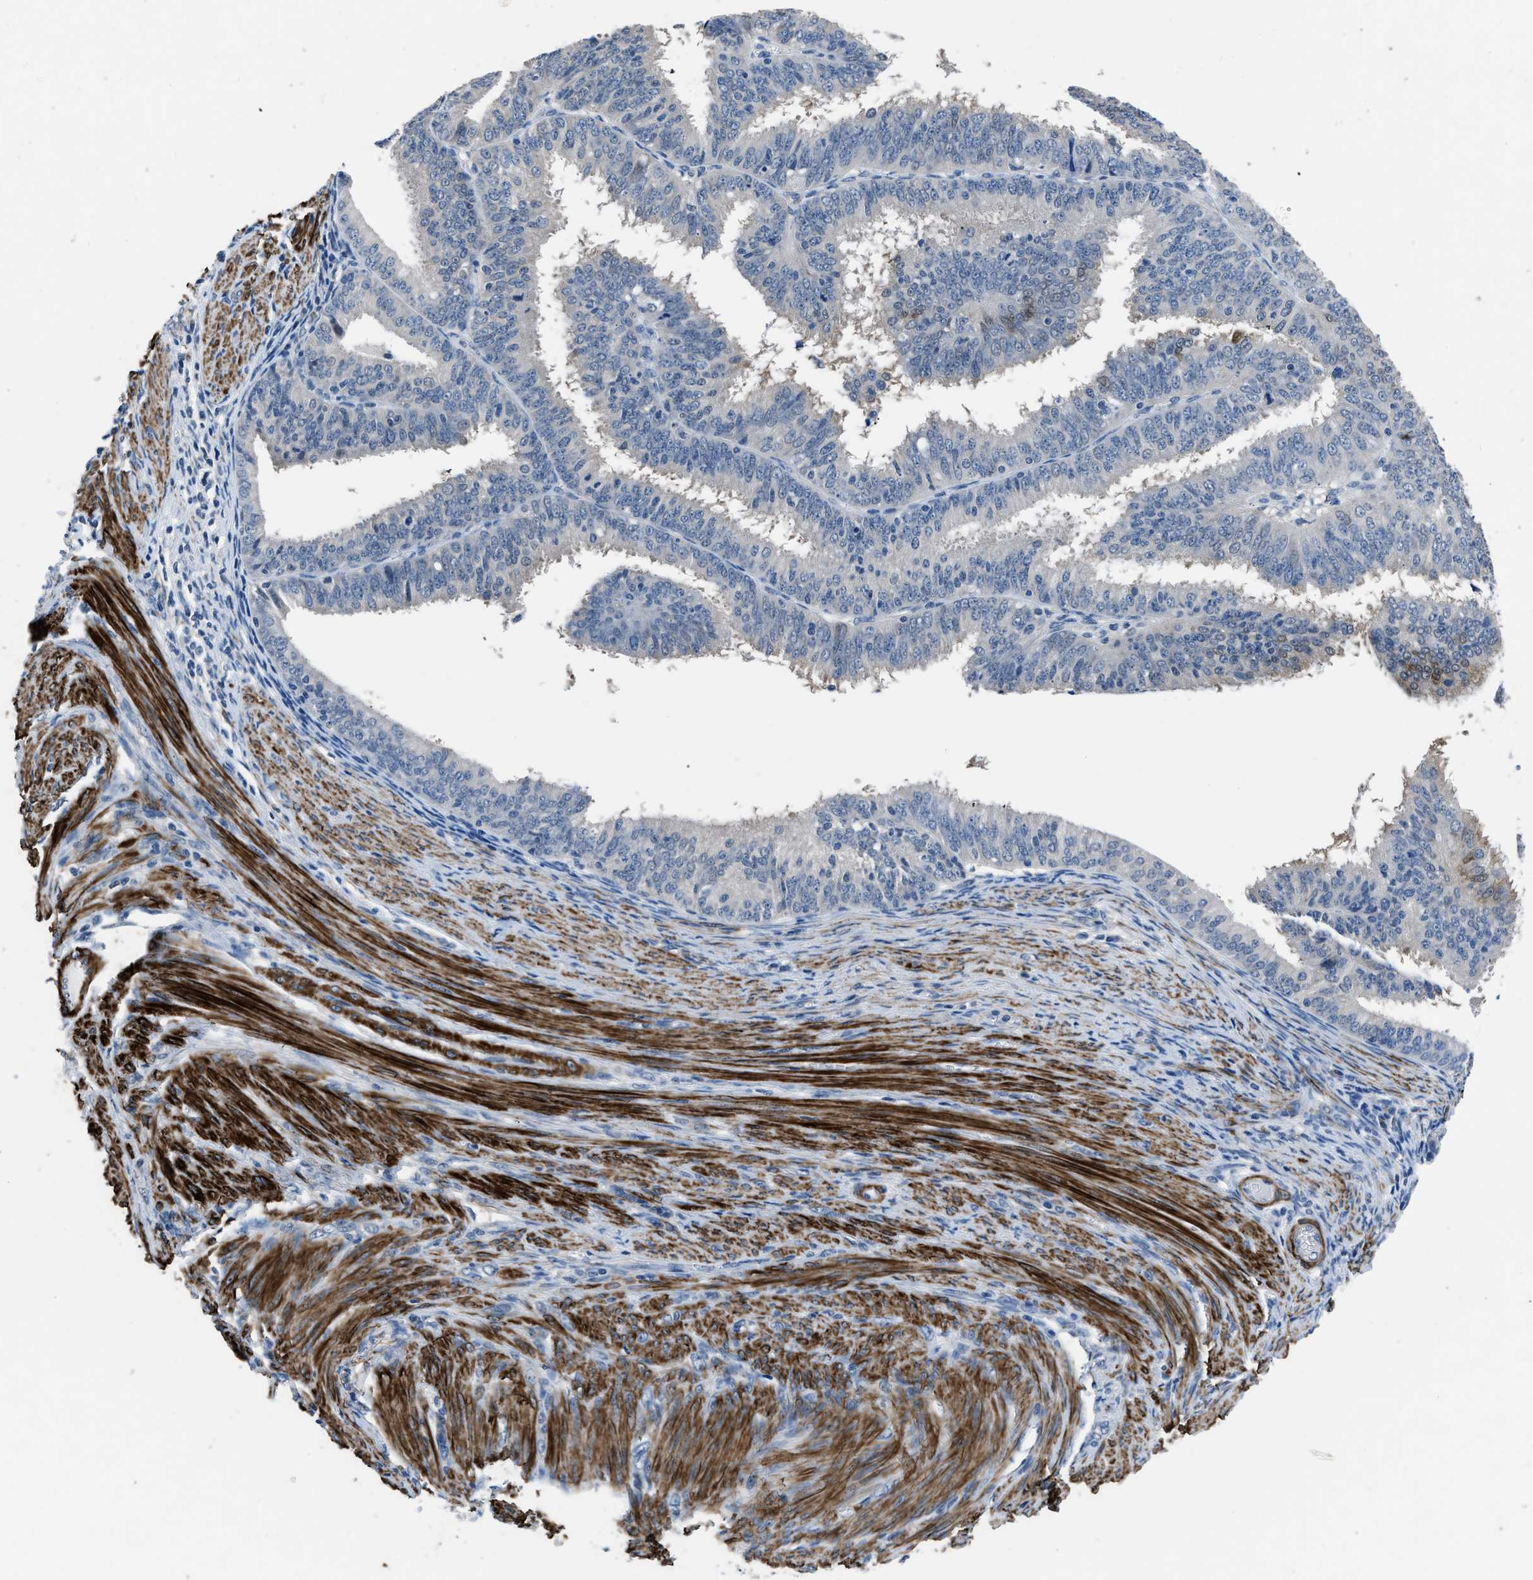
{"staining": {"intensity": "negative", "quantity": "none", "location": "none"}, "tissue": "endometrial cancer", "cell_type": "Tumor cells", "image_type": "cancer", "snomed": [{"axis": "morphology", "description": "Adenocarcinoma, NOS"}, {"axis": "topography", "description": "Endometrium"}], "caption": "Tumor cells are negative for protein expression in human endometrial cancer (adenocarcinoma). (Stains: DAB (3,3'-diaminobenzidine) IHC with hematoxylin counter stain, Microscopy: brightfield microscopy at high magnification).", "gene": "LANCL2", "patient": {"sex": "female", "age": 70}}